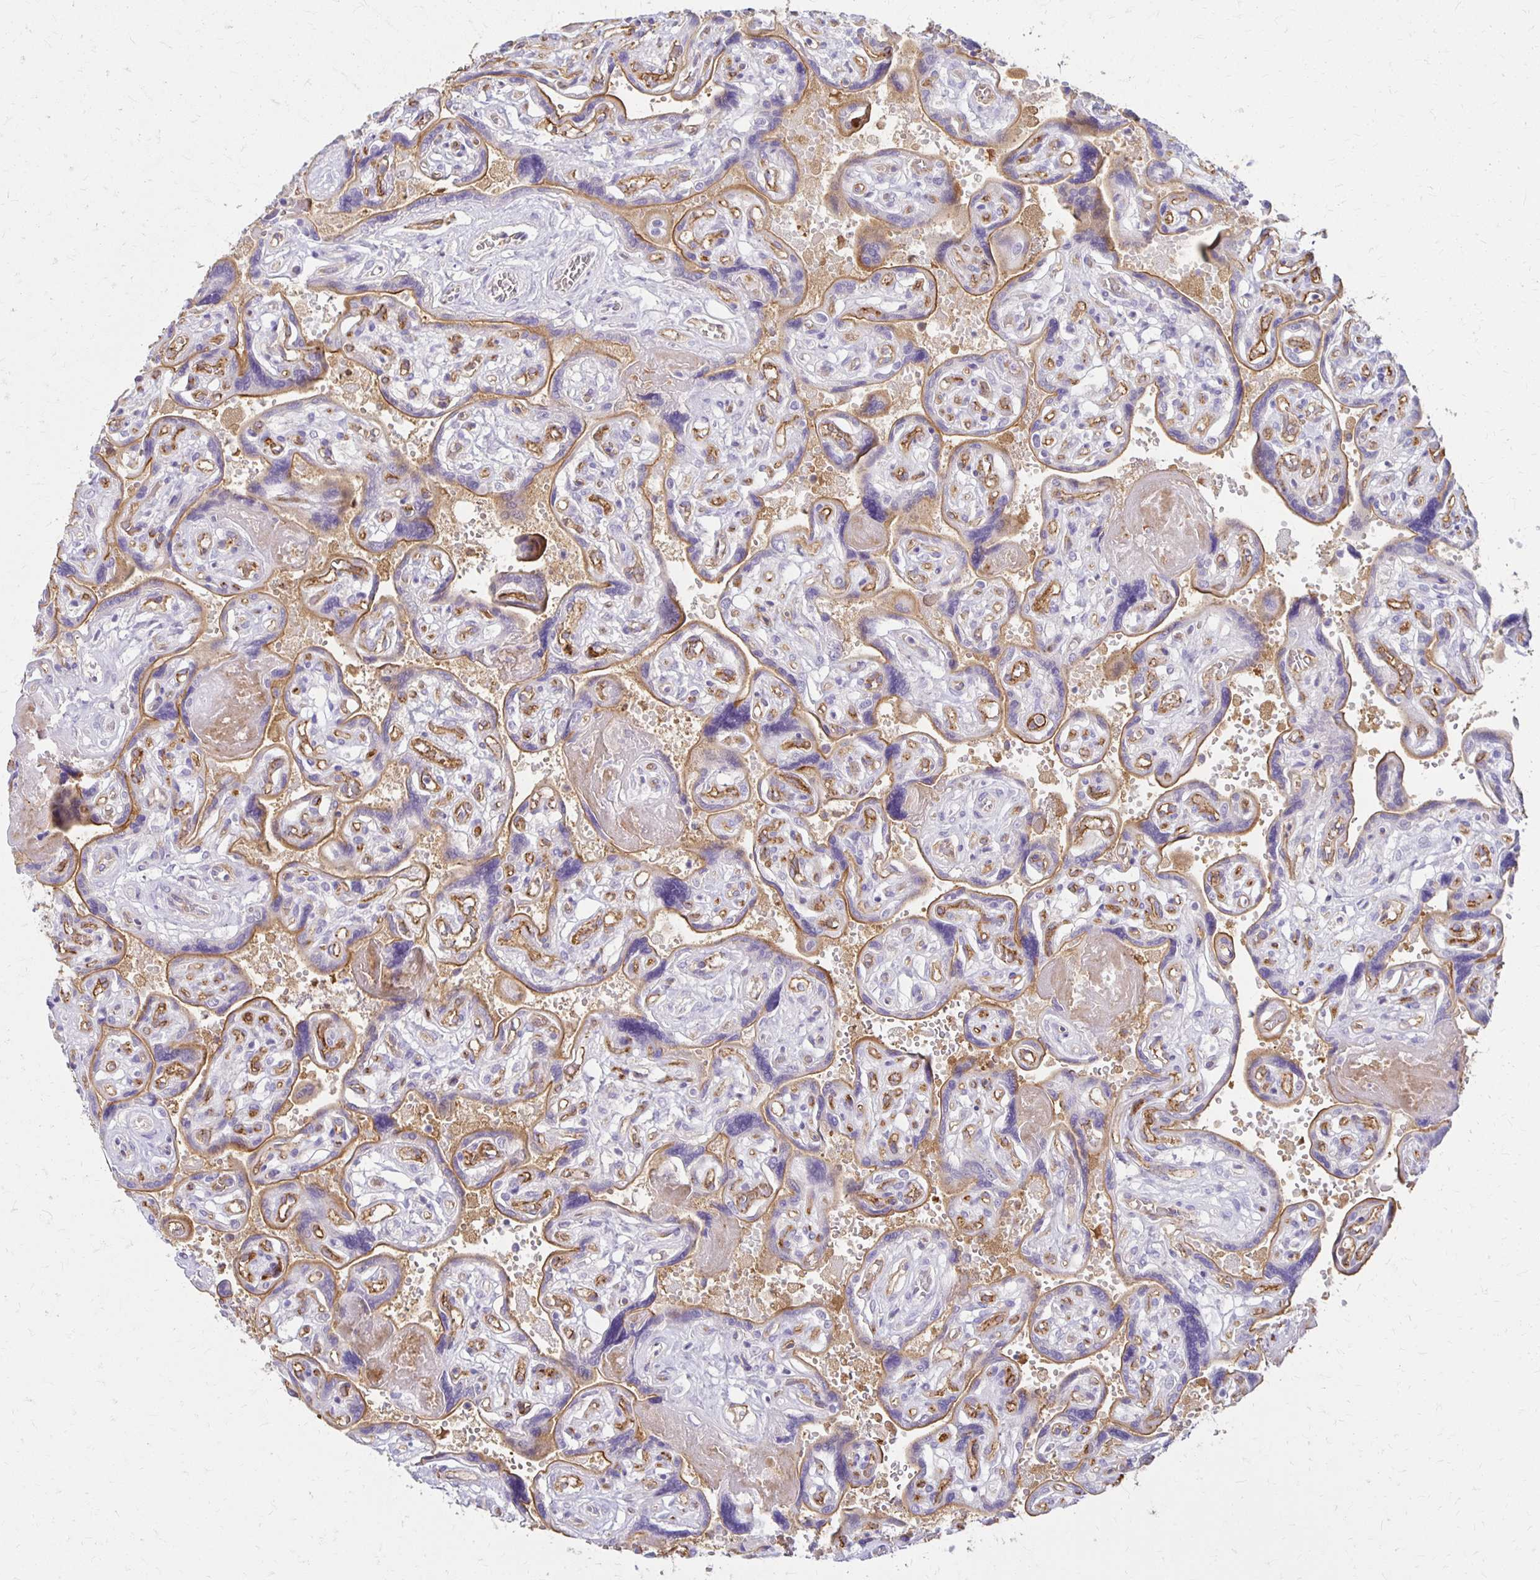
{"staining": {"intensity": "negative", "quantity": "none", "location": "none"}, "tissue": "placenta", "cell_type": "Decidual cells", "image_type": "normal", "snomed": [{"axis": "morphology", "description": "Normal tissue, NOS"}, {"axis": "topography", "description": "Placenta"}], "caption": "Immunohistochemical staining of normal placenta demonstrates no significant positivity in decidual cells.", "gene": "TTYH1", "patient": {"sex": "female", "age": 32}}